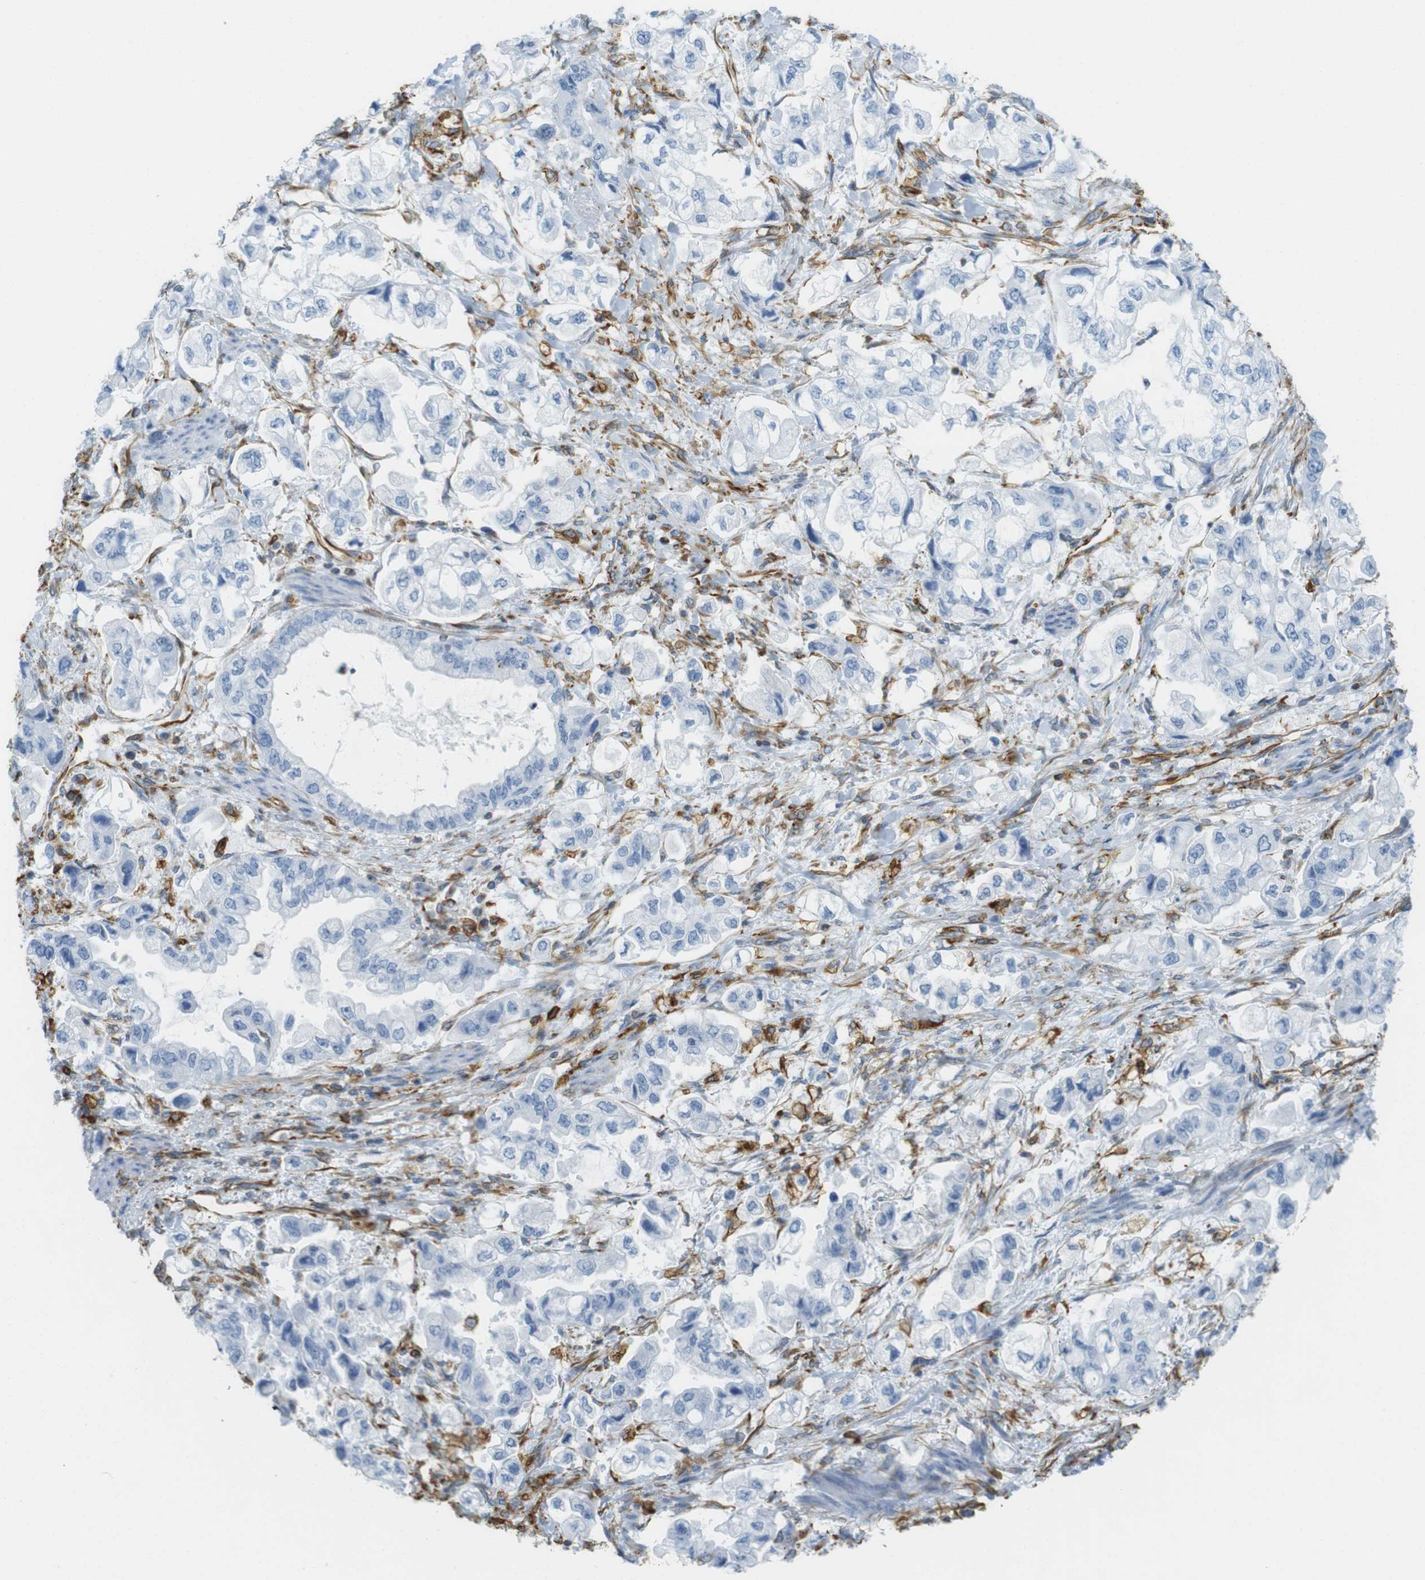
{"staining": {"intensity": "negative", "quantity": "none", "location": "none"}, "tissue": "stomach cancer", "cell_type": "Tumor cells", "image_type": "cancer", "snomed": [{"axis": "morphology", "description": "Normal tissue, NOS"}, {"axis": "morphology", "description": "Adenocarcinoma, NOS"}, {"axis": "topography", "description": "Stomach"}], "caption": "DAB (3,3'-diaminobenzidine) immunohistochemical staining of stomach cancer (adenocarcinoma) demonstrates no significant expression in tumor cells.", "gene": "MS4A10", "patient": {"sex": "male", "age": 62}}